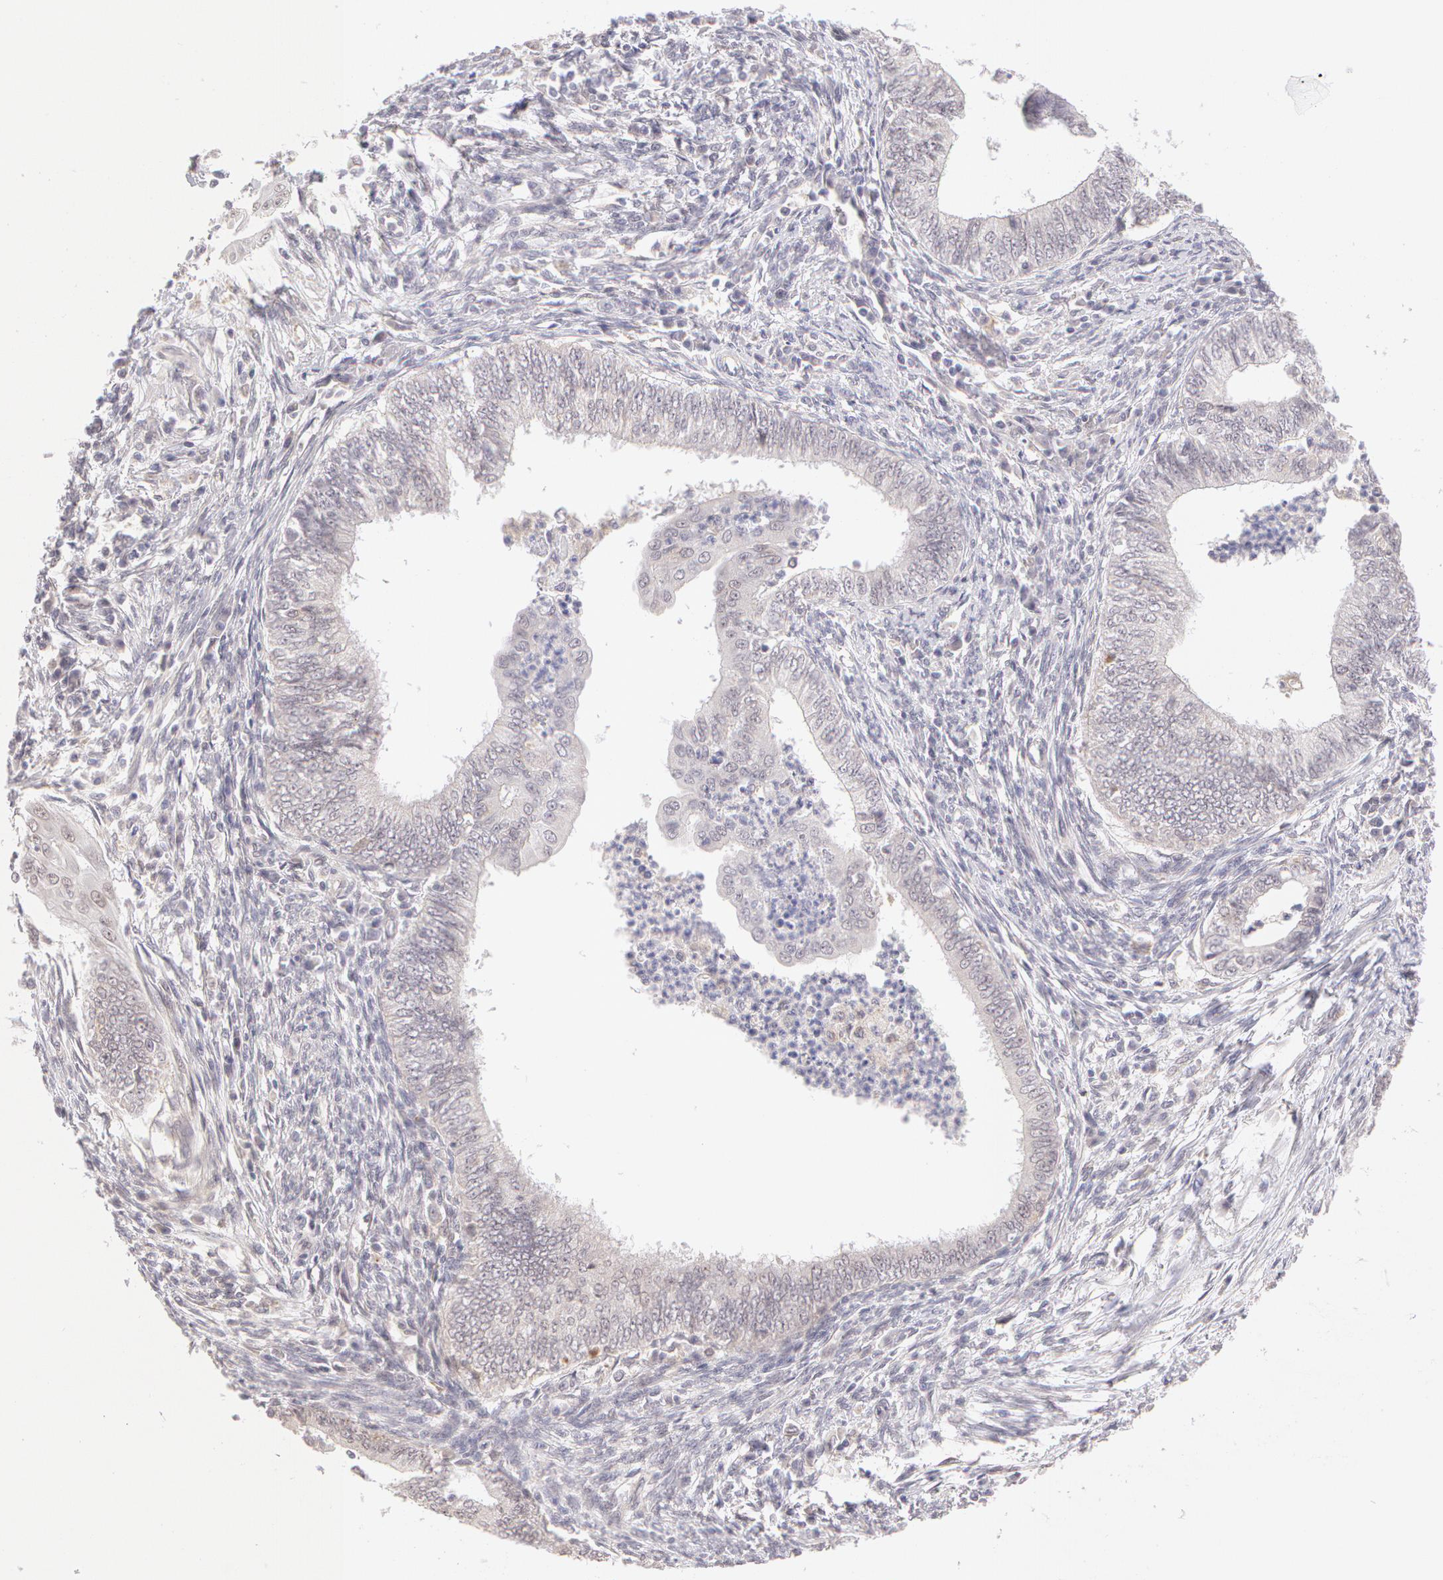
{"staining": {"intensity": "negative", "quantity": "none", "location": "none"}, "tissue": "endometrial cancer", "cell_type": "Tumor cells", "image_type": "cancer", "snomed": [{"axis": "morphology", "description": "Adenocarcinoma, NOS"}, {"axis": "topography", "description": "Endometrium"}], "caption": "Tumor cells show no significant protein expression in endometrial cancer. Brightfield microscopy of IHC stained with DAB (brown) and hematoxylin (blue), captured at high magnification.", "gene": "ZNF597", "patient": {"sex": "female", "age": 66}}